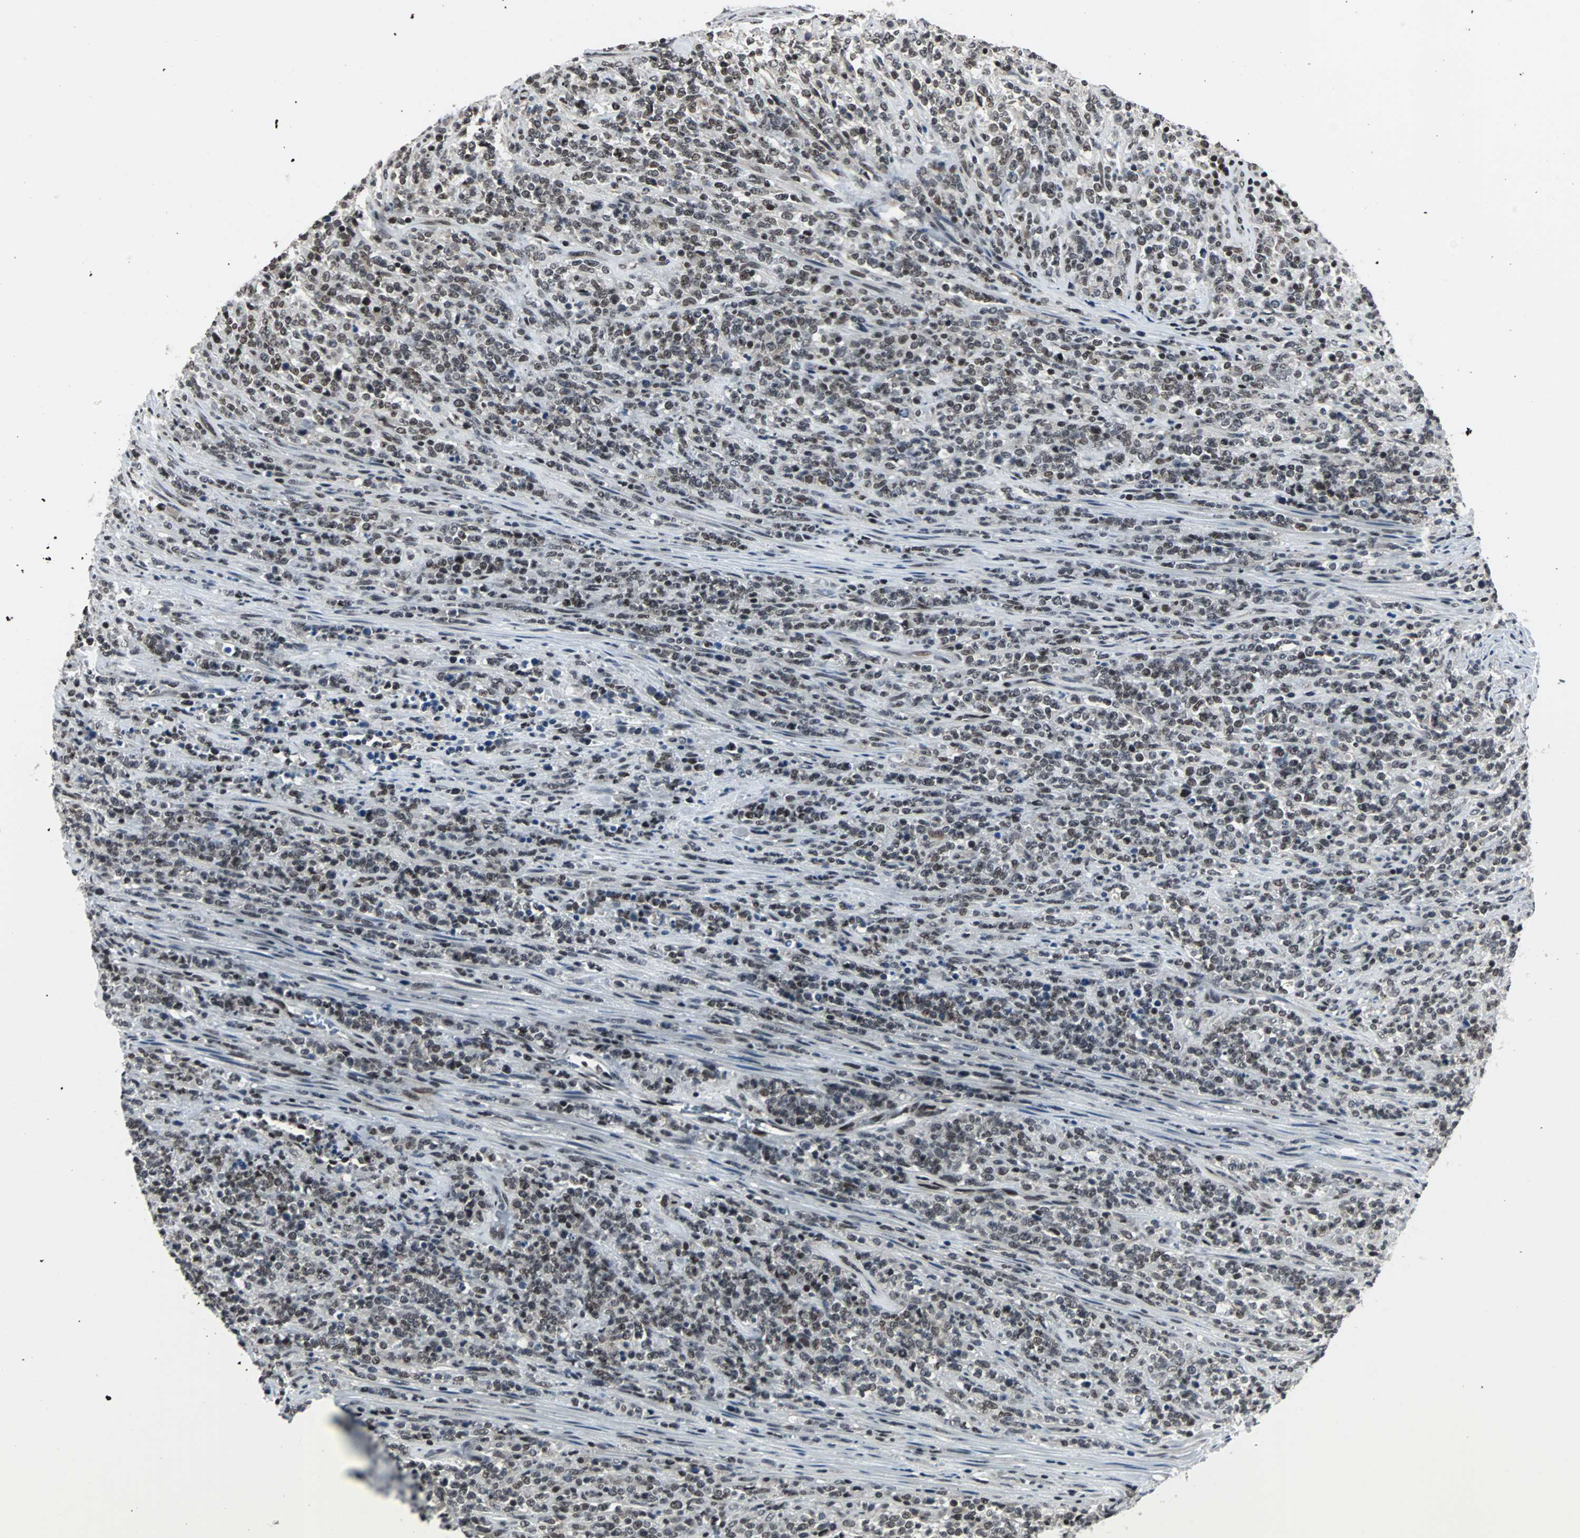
{"staining": {"intensity": "moderate", "quantity": ">75%", "location": "nuclear"}, "tissue": "lymphoma", "cell_type": "Tumor cells", "image_type": "cancer", "snomed": [{"axis": "morphology", "description": "Malignant lymphoma, non-Hodgkin's type, High grade"}, {"axis": "topography", "description": "Soft tissue"}], "caption": "Moderate nuclear staining is identified in about >75% of tumor cells in lymphoma.", "gene": "TERF2IP", "patient": {"sex": "male", "age": 18}}